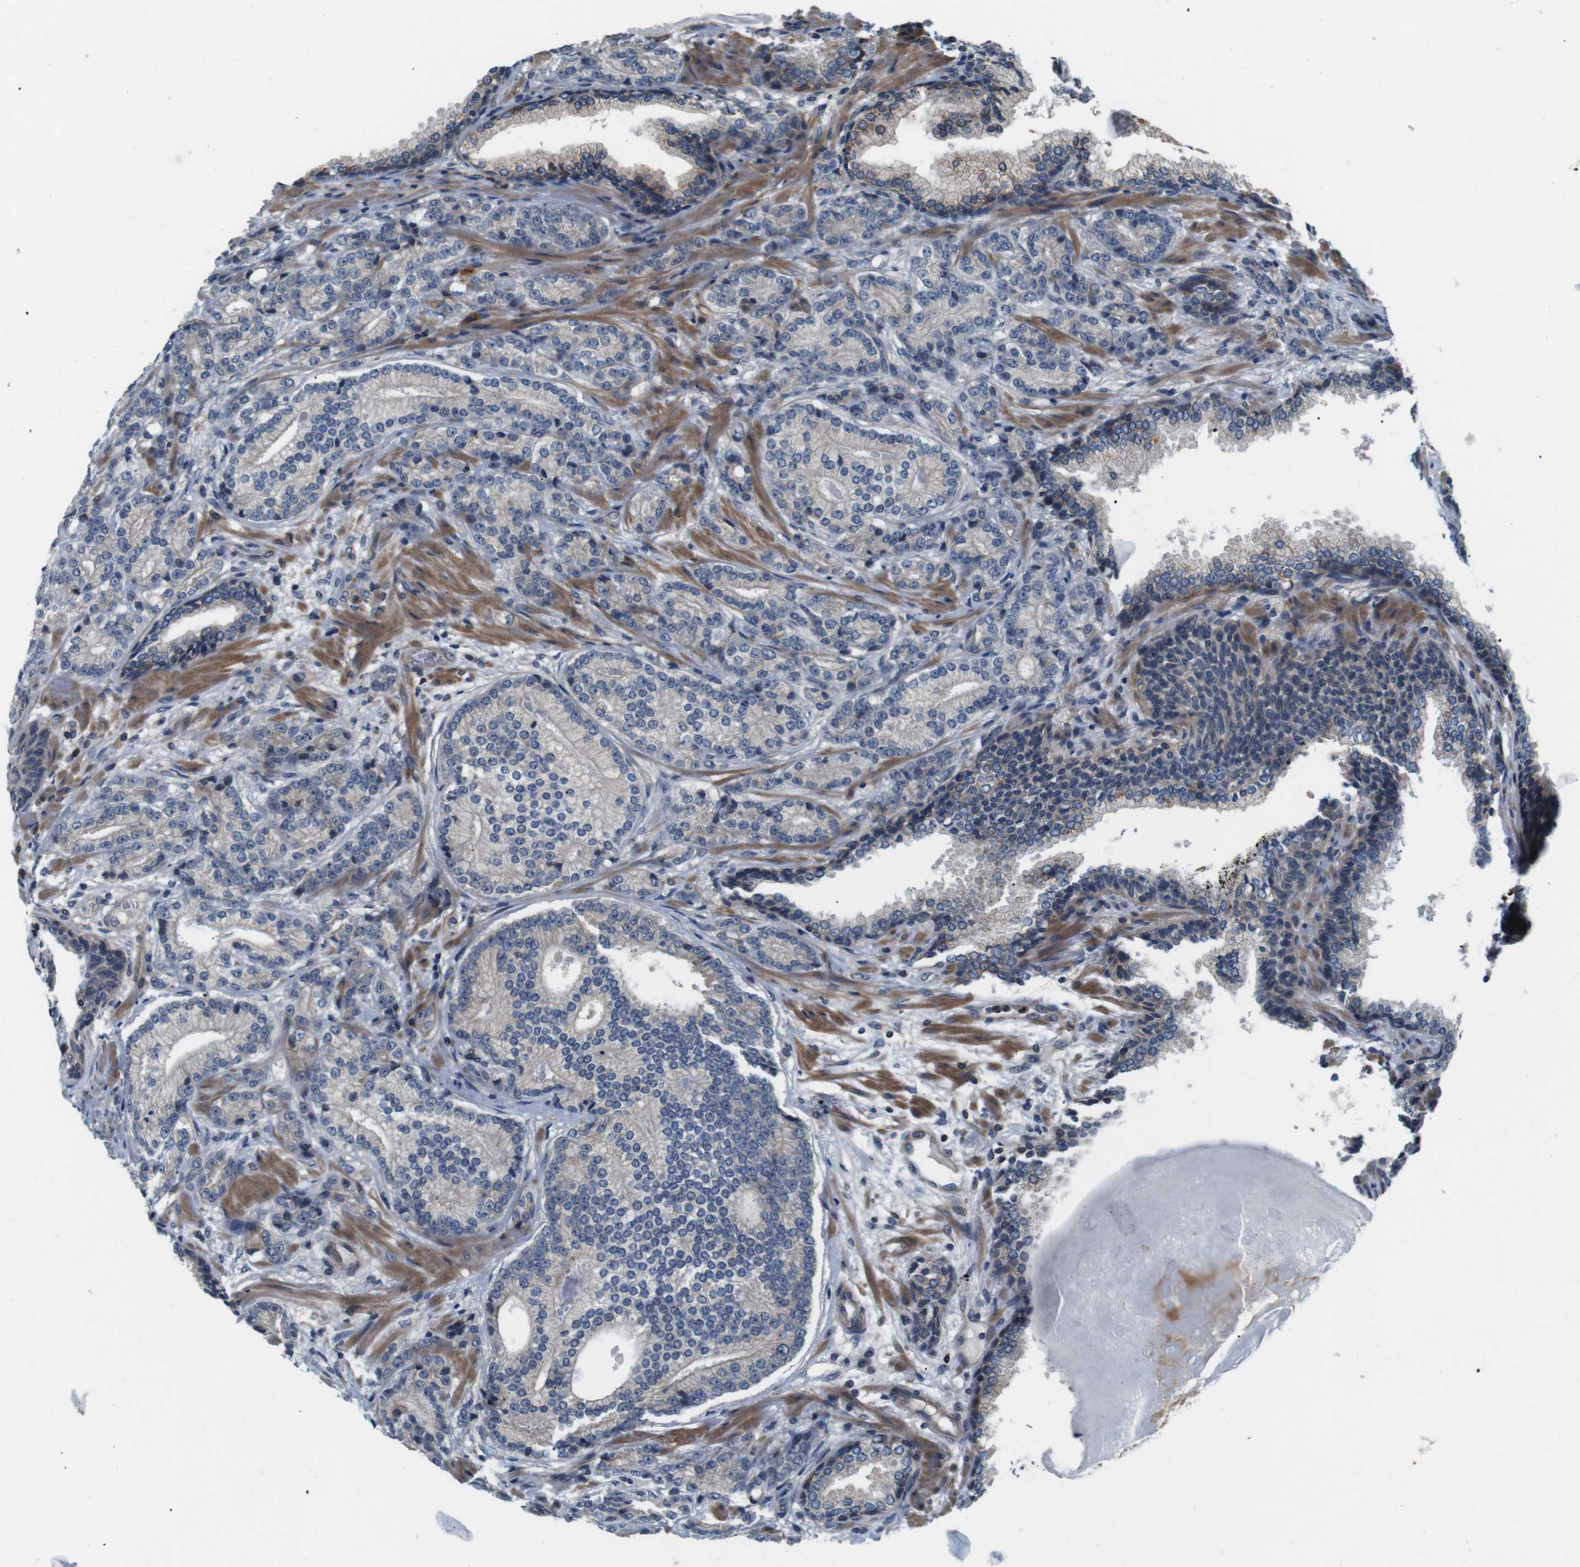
{"staining": {"intensity": "moderate", "quantity": "25%-75%", "location": "cytoplasmic/membranous"}, "tissue": "prostate cancer", "cell_type": "Tumor cells", "image_type": "cancer", "snomed": [{"axis": "morphology", "description": "Adenocarcinoma, High grade"}, {"axis": "topography", "description": "Prostate"}], "caption": "Adenocarcinoma (high-grade) (prostate) stained for a protein (brown) displays moderate cytoplasmic/membranous positive positivity in approximately 25%-75% of tumor cells.", "gene": "JAK1", "patient": {"sex": "male", "age": 61}}